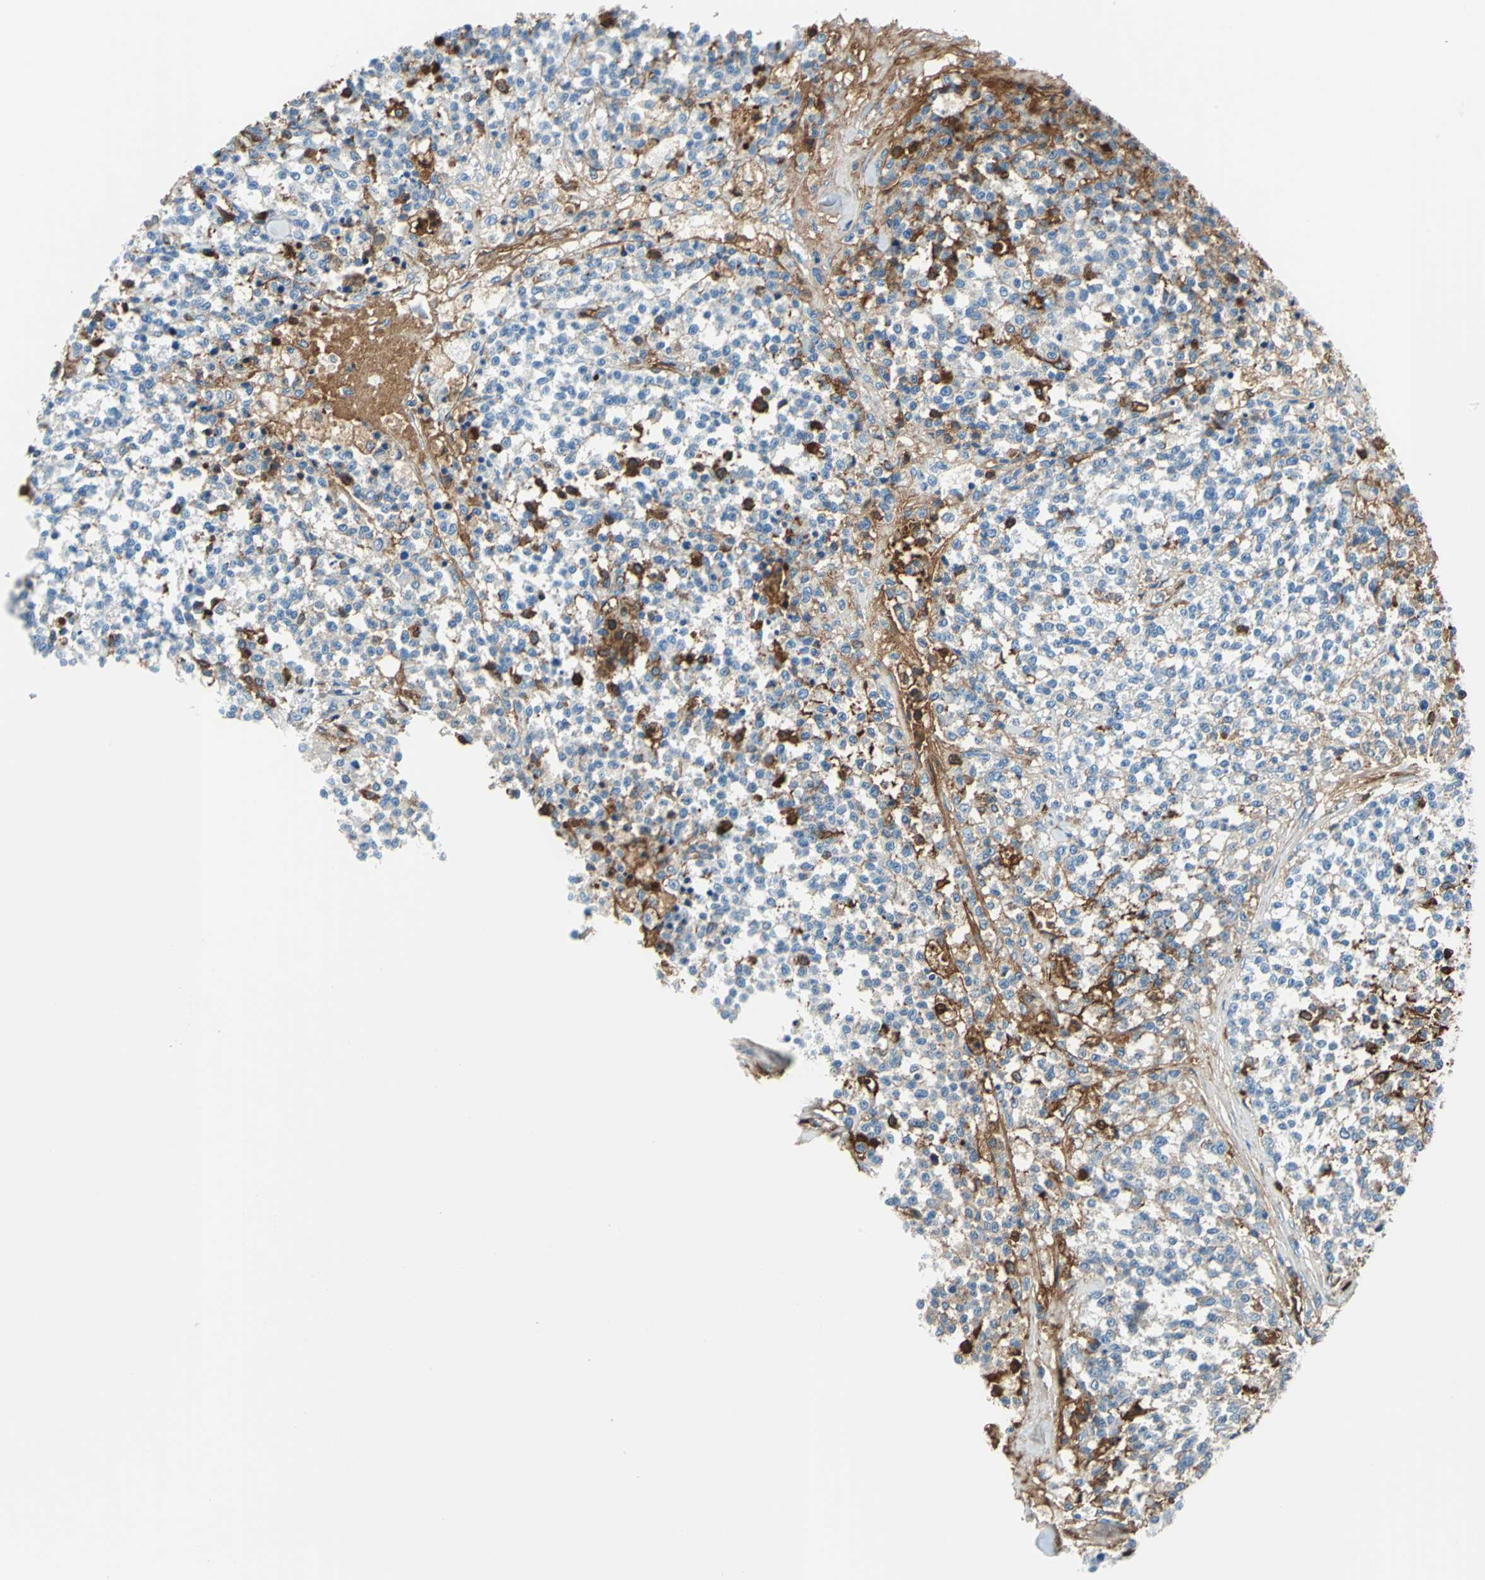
{"staining": {"intensity": "moderate", "quantity": "<25%", "location": "cytoplasmic/membranous"}, "tissue": "testis cancer", "cell_type": "Tumor cells", "image_type": "cancer", "snomed": [{"axis": "morphology", "description": "Seminoma, NOS"}, {"axis": "topography", "description": "Testis"}], "caption": "This is an image of immunohistochemistry (IHC) staining of testis cancer (seminoma), which shows moderate staining in the cytoplasmic/membranous of tumor cells.", "gene": "ALB", "patient": {"sex": "male", "age": 59}}